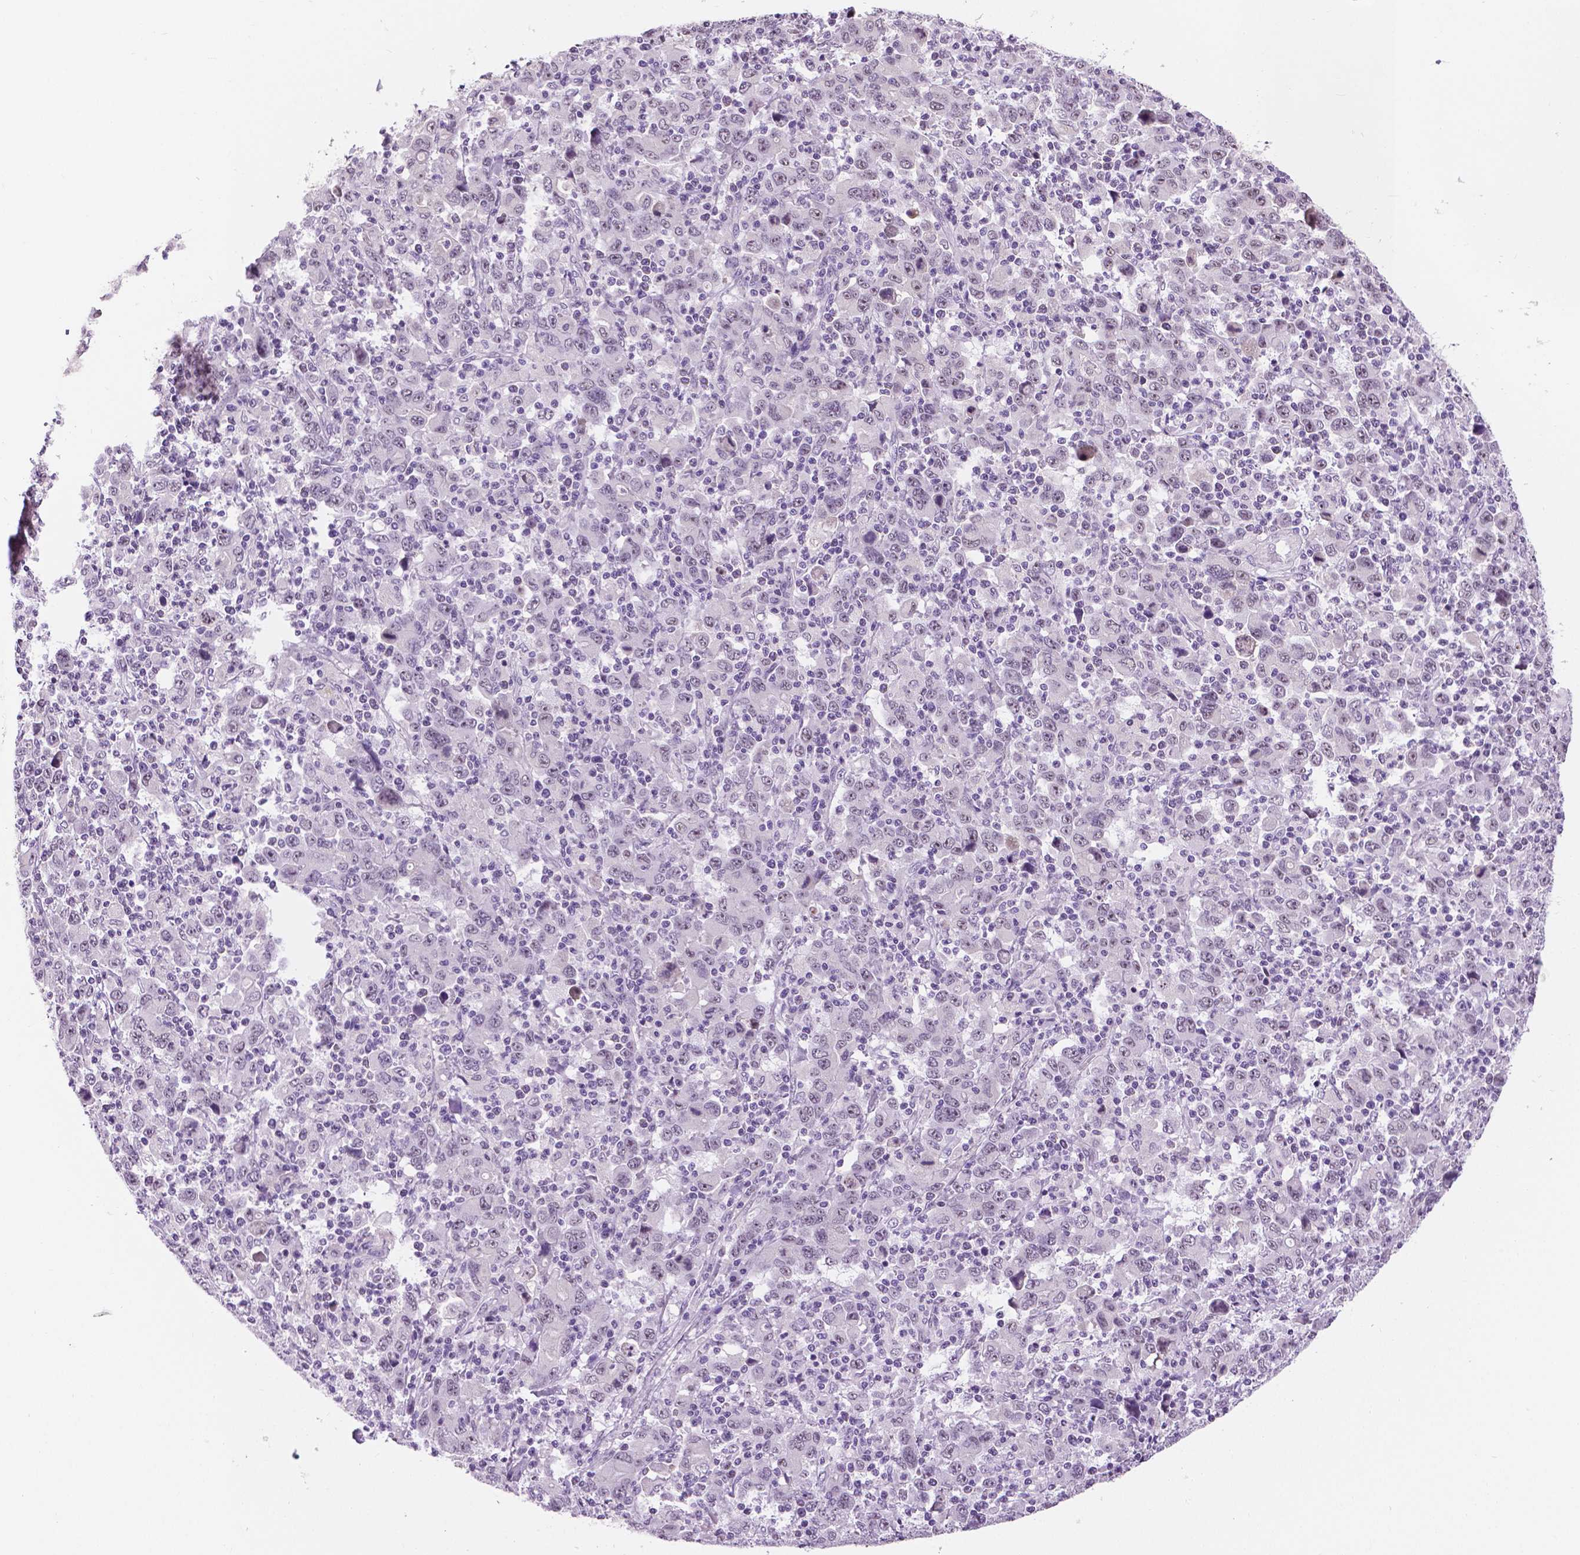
{"staining": {"intensity": "negative", "quantity": "none", "location": "none"}, "tissue": "stomach cancer", "cell_type": "Tumor cells", "image_type": "cancer", "snomed": [{"axis": "morphology", "description": "Adenocarcinoma, NOS"}, {"axis": "topography", "description": "Stomach, upper"}], "caption": "IHC histopathology image of human stomach cancer stained for a protein (brown), which shows no expression in tumor cells. Nuclei are stained in blue.", "gene": "NHP2", "patient": {"sex": "male", "age": 69}}